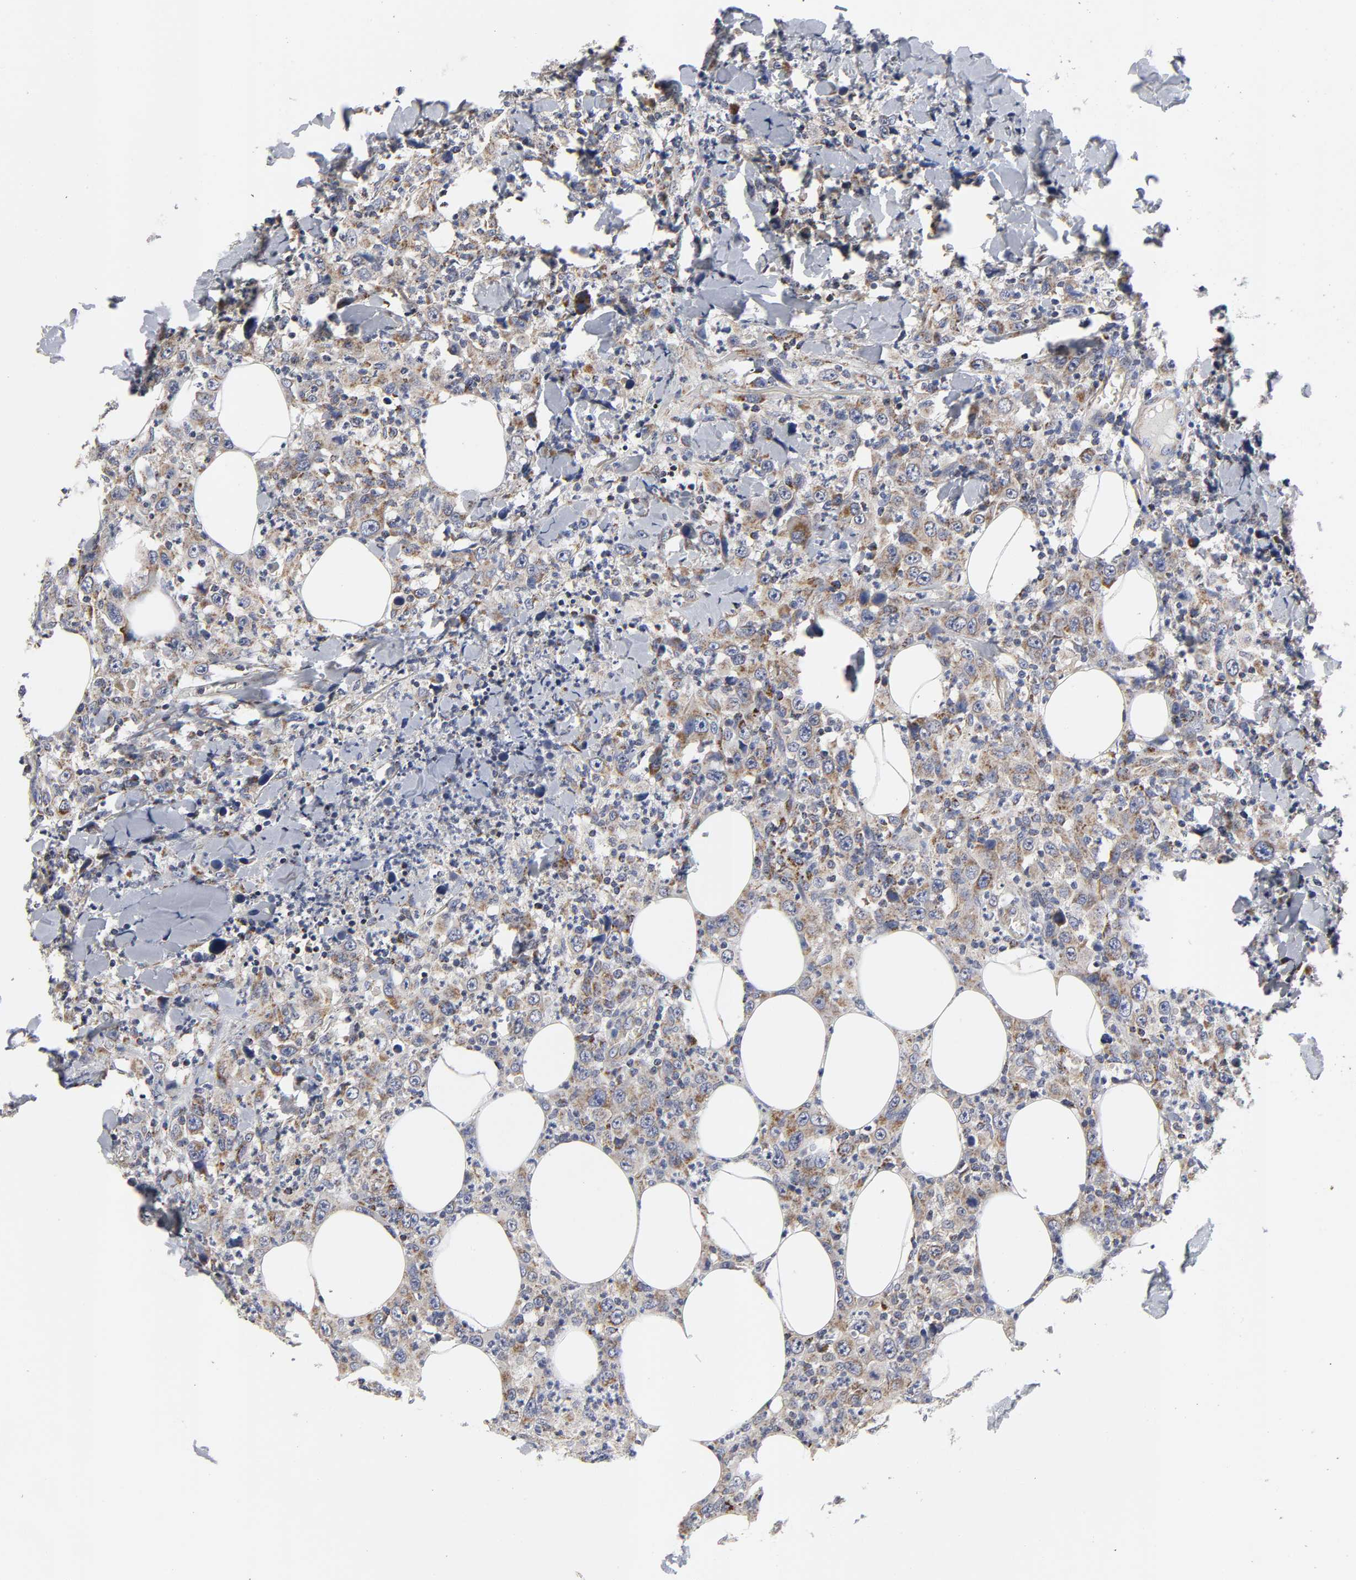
{"staining": {"intensity": "moderate", "quantity": "25%-75%", "location": "cytoplasmic/membranous"}, "tissue": "thyroid cancer", "cell_type": "Tumor cells", "image_type": "cancer", "snomed": [{"axis": "morphology", "description": "Carcinoma, NOS"}, {"axis": "topography", "description": "Thyroid gland"}], "caption": "Thyroid cancer tissue displays moderate cytoplasmic/membranous expression in about 25%-75% of tumor cells", "gene": "AOPEP", "patient": {"sex": "female", "age": 77}}